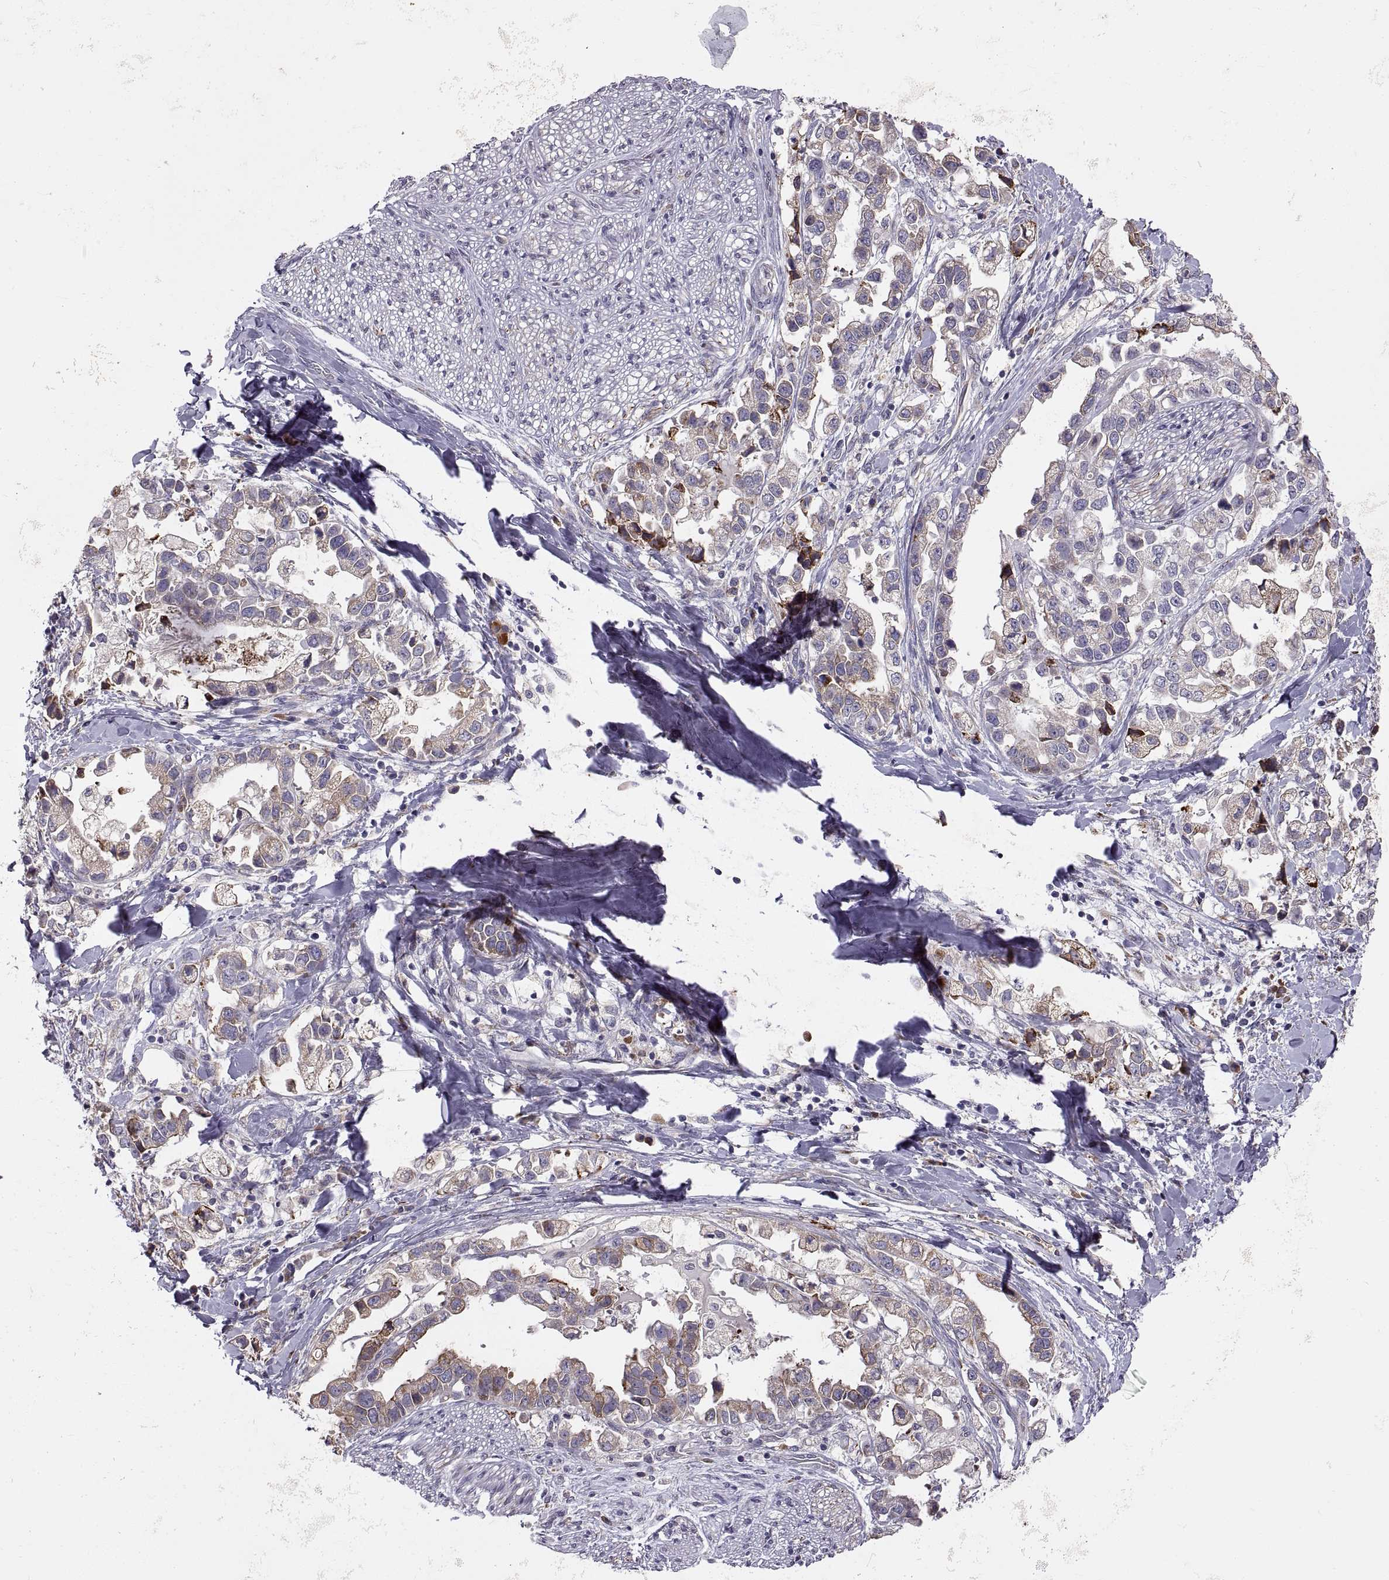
{"staining": {"intensity": "strong", "quantity": "<25%", "location": "cytoplasmic/membranous"}, "tissue": "stomach cancer", "cell_type": "Tumor cells", "image_type": "cancer", "snomed": [{"axis": "morphology", "description": "Adenocarcinoma, NOS"}, {"axis": "topography", "description": "Stomach"}], "caption": "Stomach cancer stained for a protein (brown) demonstrates strong cytoplasmic/membranous positive expression in about <25% of tumor cells.", "gene": "PLEKHB2", "patient": {"sex": "male", "age": 59}}